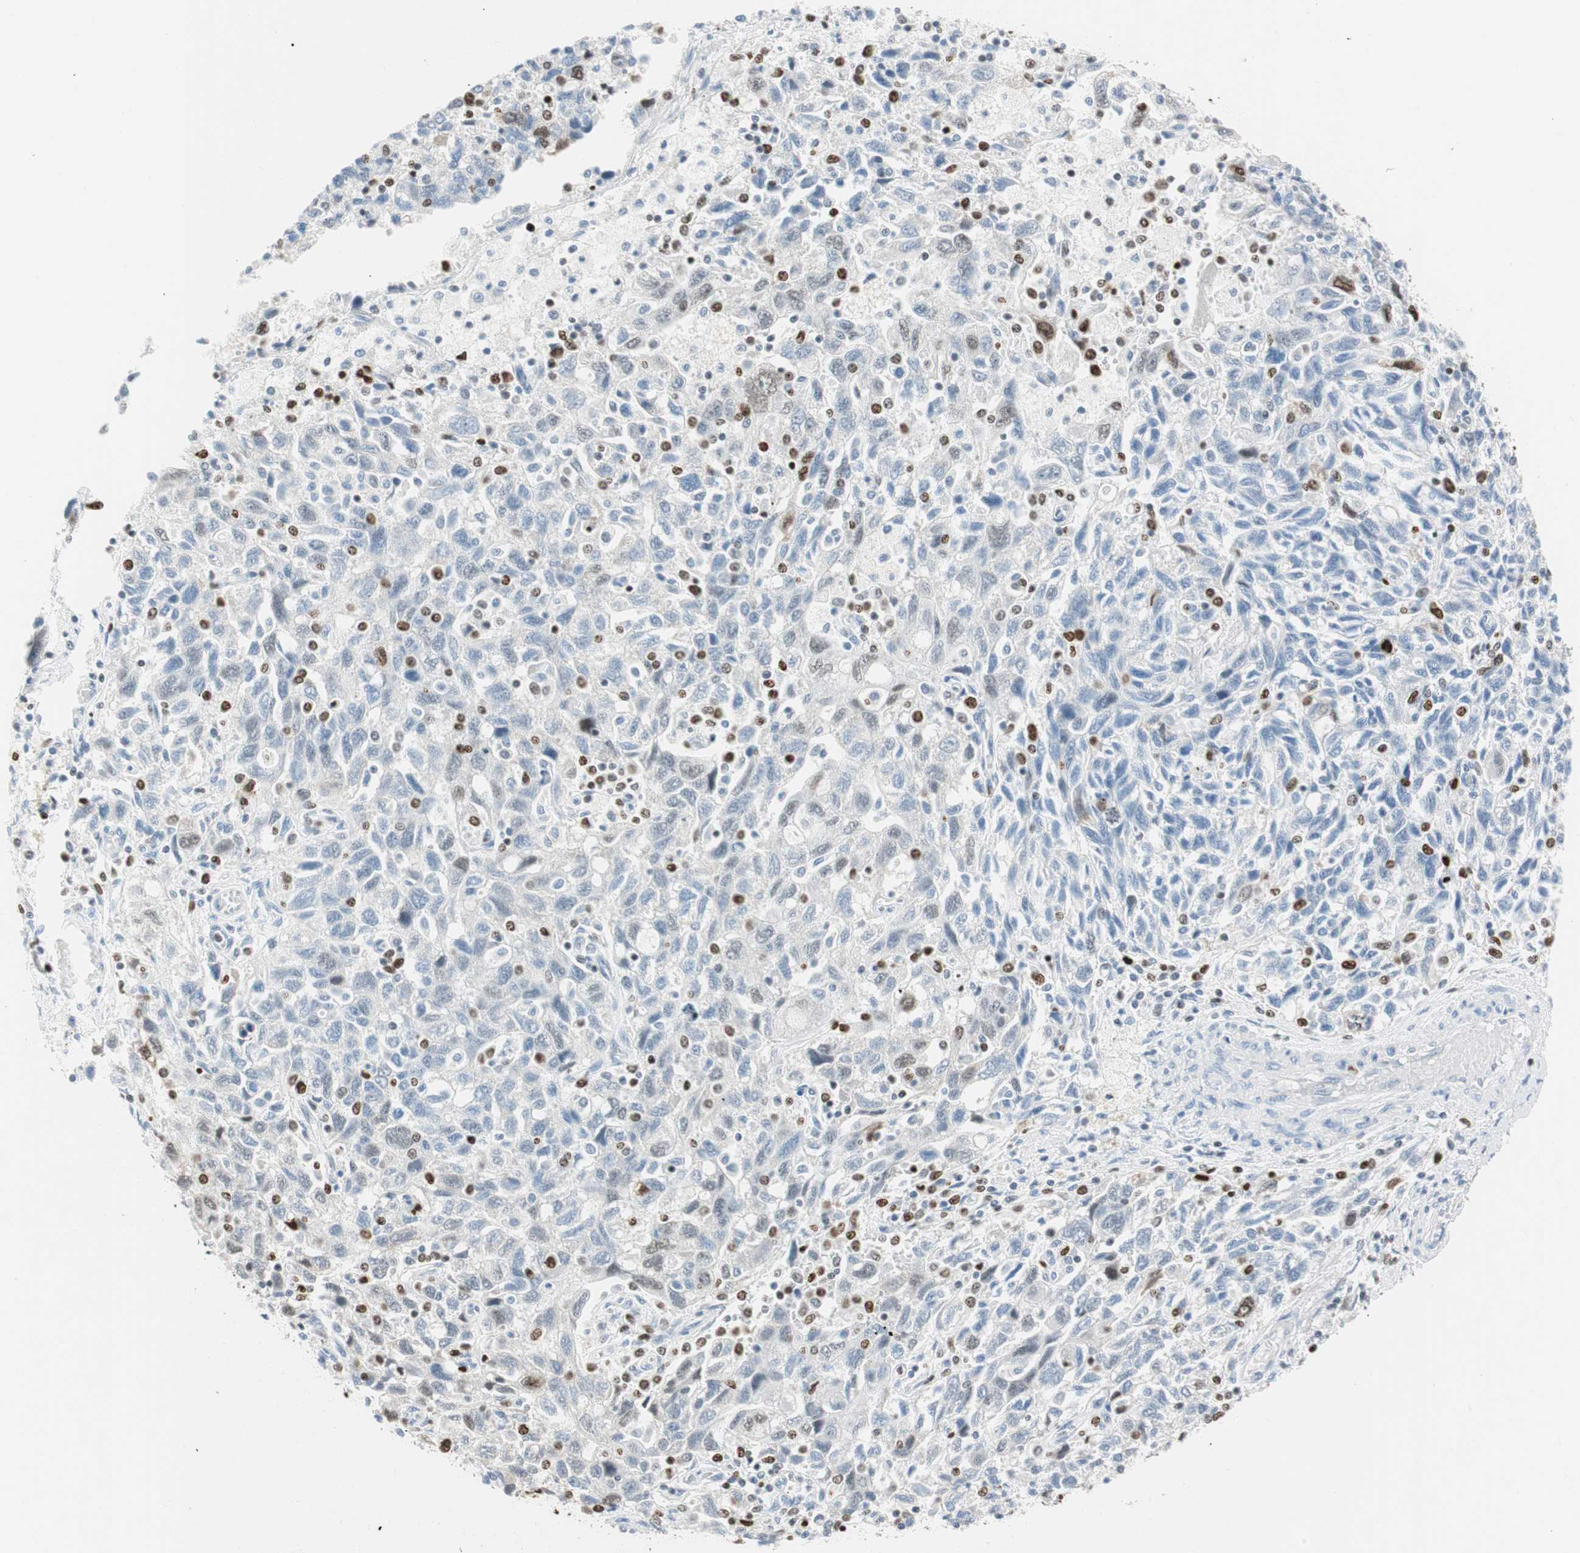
{"staining": {"intensity": "moderate", "quantity": "<25%", "location": "nuclear"}, "tissue": "ovarian cancer", "cell_type": "Tumor cells", "image_type": "cancer", "snomed": [{"axis": "morphology", "description": "Carcinoma, NOS"}, {"axis": "morphology", "description": "Cystadenocarcinoma, serous, NOS"}, {"axis": "topography", "description": "Ovary"}], "caption": "This photomicrograph exhibits immunohistochemistry staining of ovarian cancer, with low moderate nuclear staining in approximately <25% of tumor cells.", "gene": "EZH2", "patient": {"sex": "female", "age": 69}}